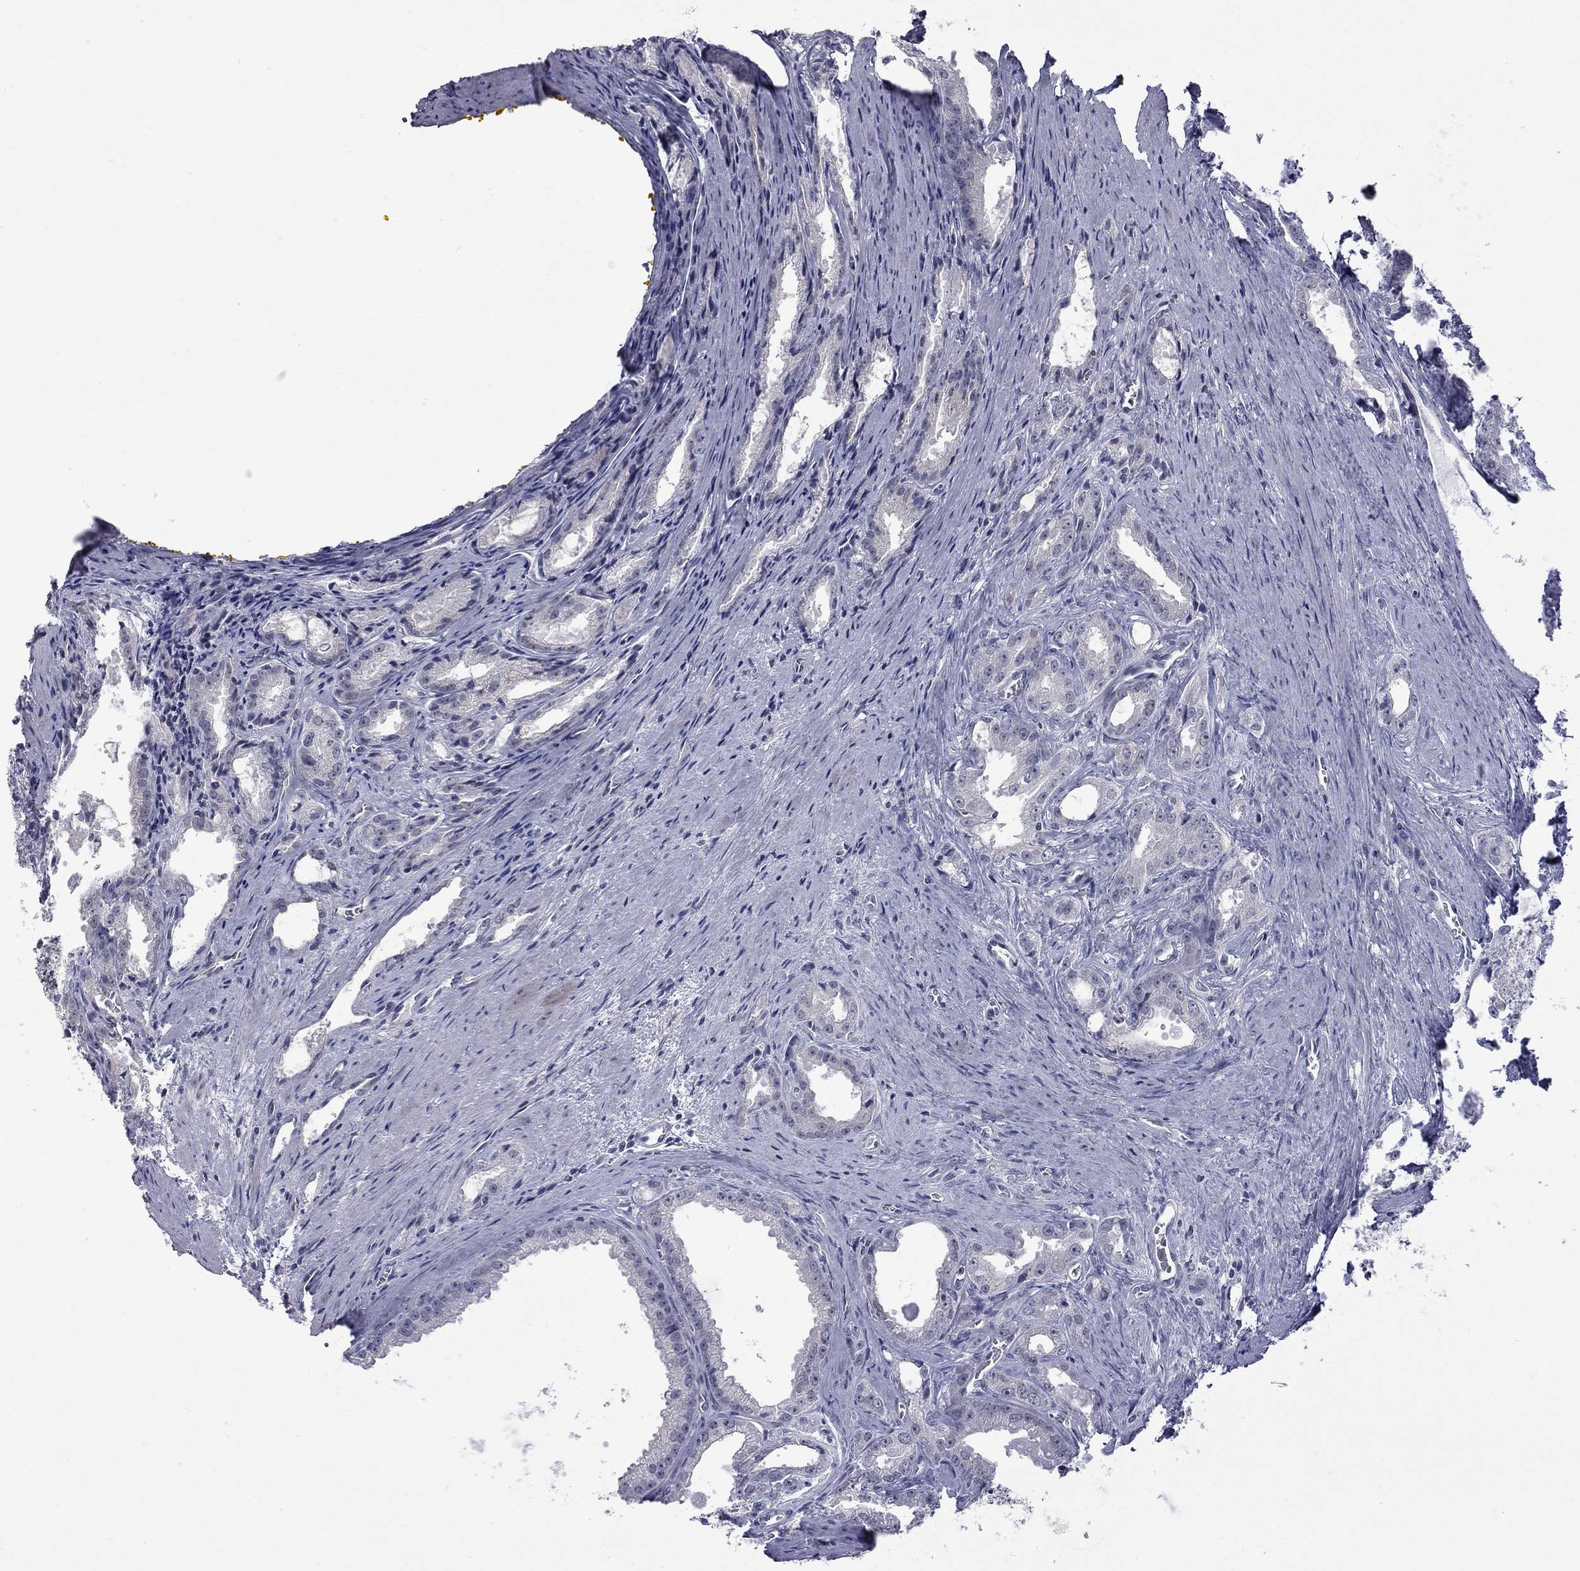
{"staining": {"intensity": "weak", "quantity": "<25%", "location": "cytoplasmic/membranous"}, "tissue": "prostate cancer", "cell_type": "Tumor cells", "image_type": "cancer", "snomed": [{"axis": "morphology", "description": "Adenocarcinoma, NOS"}, {"axis": "morphology", "description": "Adenocarcinoma, High grade"}, {"axis": "topography", "description": "Prostate"}], "caption": "This is an immunohistochemistry (IHC) histopathology image of human prostate adenocarcinoma (high-grade). There is no staining in tumor cells.", "gene": "GSG1L", "patient": {"sex": "male", "age": 70}}